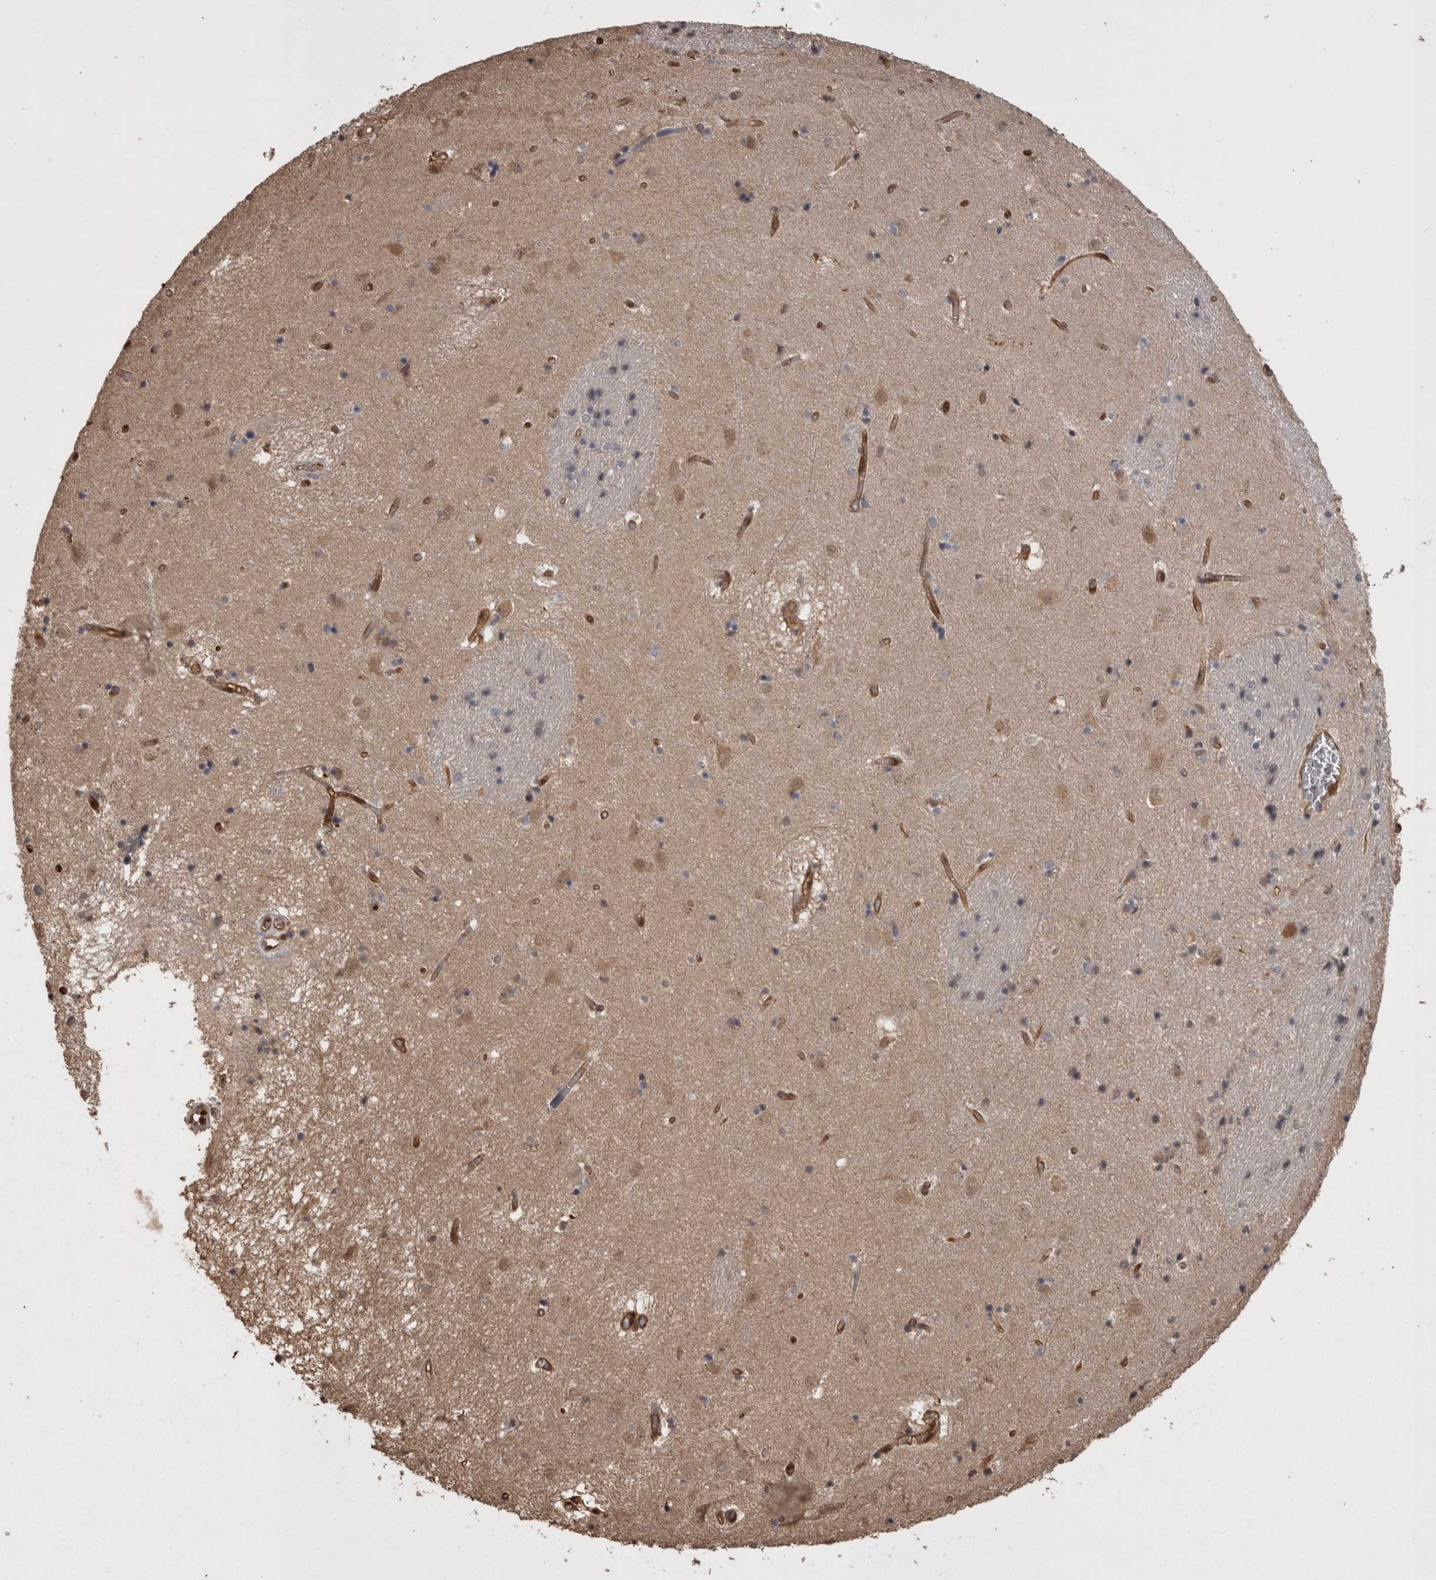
{"staining": {"intensity": "moderate", "quantity": "25%-75%", "location": "cytoplasmic/membranous"}, "tissue": "caudate", "cell_type": "Glial cells", "image_type": "normal", "snomed": [{"axis": "morphology", "description": "Normal tissue, NOS"}, {"axis": "topography", "description": "Lateral ventricle wall"}], "caption": "Immunohistochemistry of unremarkable human caudate displays medium levels of moderate cytoplasmic/membranous staining in about 25%-75% of glial cells.", "gene": "LXN", "patient": {"sex": "male", "age": 70}}